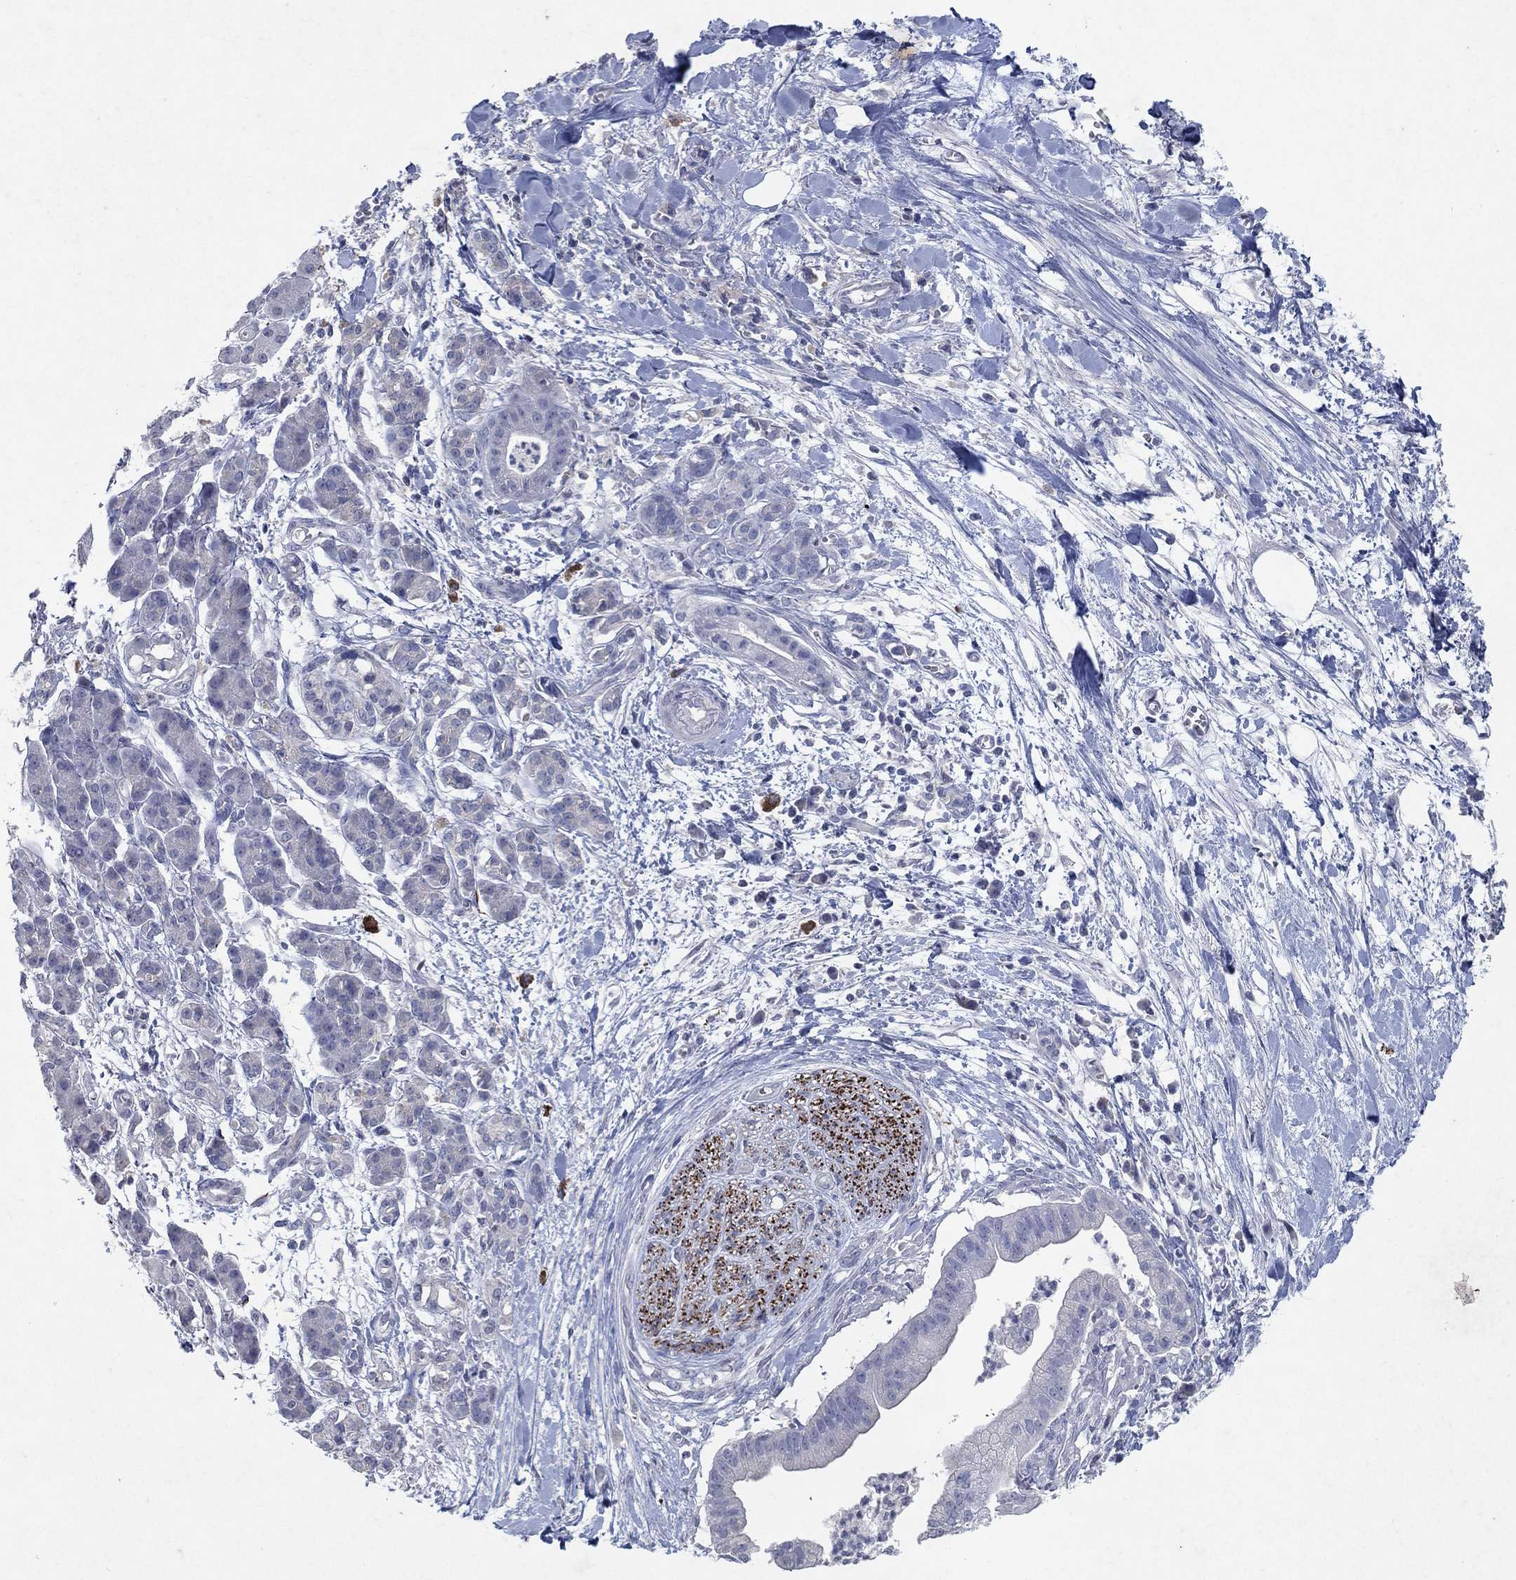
{"staining": {"intensity": "negative", "quantity": "none", "location": "none"}, "tissue": "pancreatic cancer", "cell_type": "Tumor cells", "image_type": "cancer", "snomed": [{"axis": "morphology", "description": "Normal tissue, NOS"}, {"axis": "morphology", "description": "Adenocarcinoma, NOS"}, {"axis": "topography", "description": "Lymph node"}, {"axis": "topography", "description": "Pancreas"}], "caption": "High magnification brightfield microscopy of pancreatic cancer (adenocarcinoma) stained with DAB (3,3'-diaminobenzidine) (brown) and counterstained with hematoxylin (blue): tumor cells show no significant positivity.", "gene": "KRT40", "patient": {"sex": "female", "age": 58}}